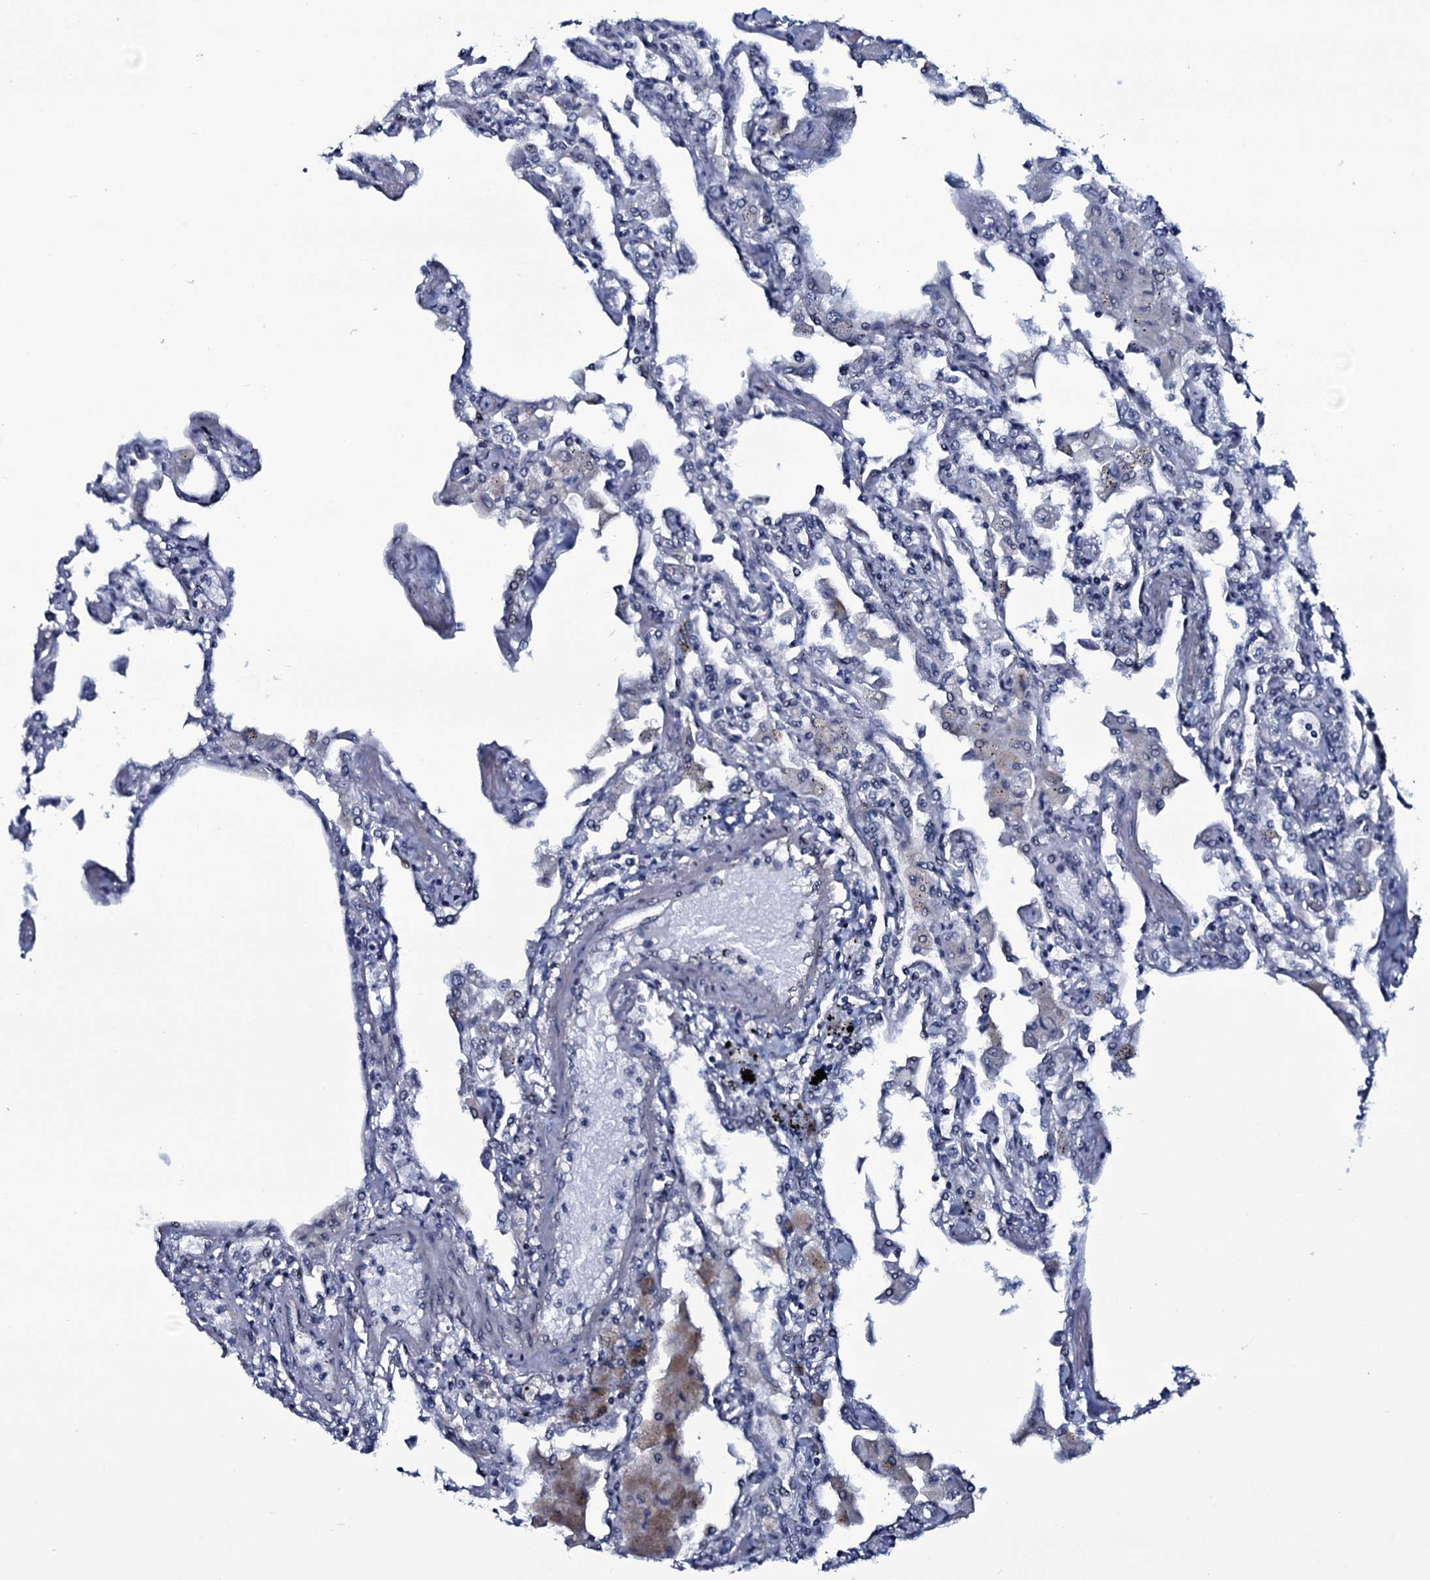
{"staining": {"intensity": "moderate", "quantity": "<25%", "location": "cytoplasmic/membranous"}, "tissue": "lung", "cell_type": "Alveolar cells", "image_type": "normal", "snomed": [{"axis": "morphology", "description": "Normal tissue, NOS"}, {"axis": "topography", "description": "Bronchus"}, {"axis": "topography", "description": "Lung"}], "caption": "Immunohistochemical staining of benign human lung shows low levels of moderate cytoplasmic/membranous positivity in approximately <25% of alveolar cells. (brown staining indicates protein expression, while blue staining denotes nuclei).", "gene": "WIPF3", "patient": {"sex": "female", "age": 49}}